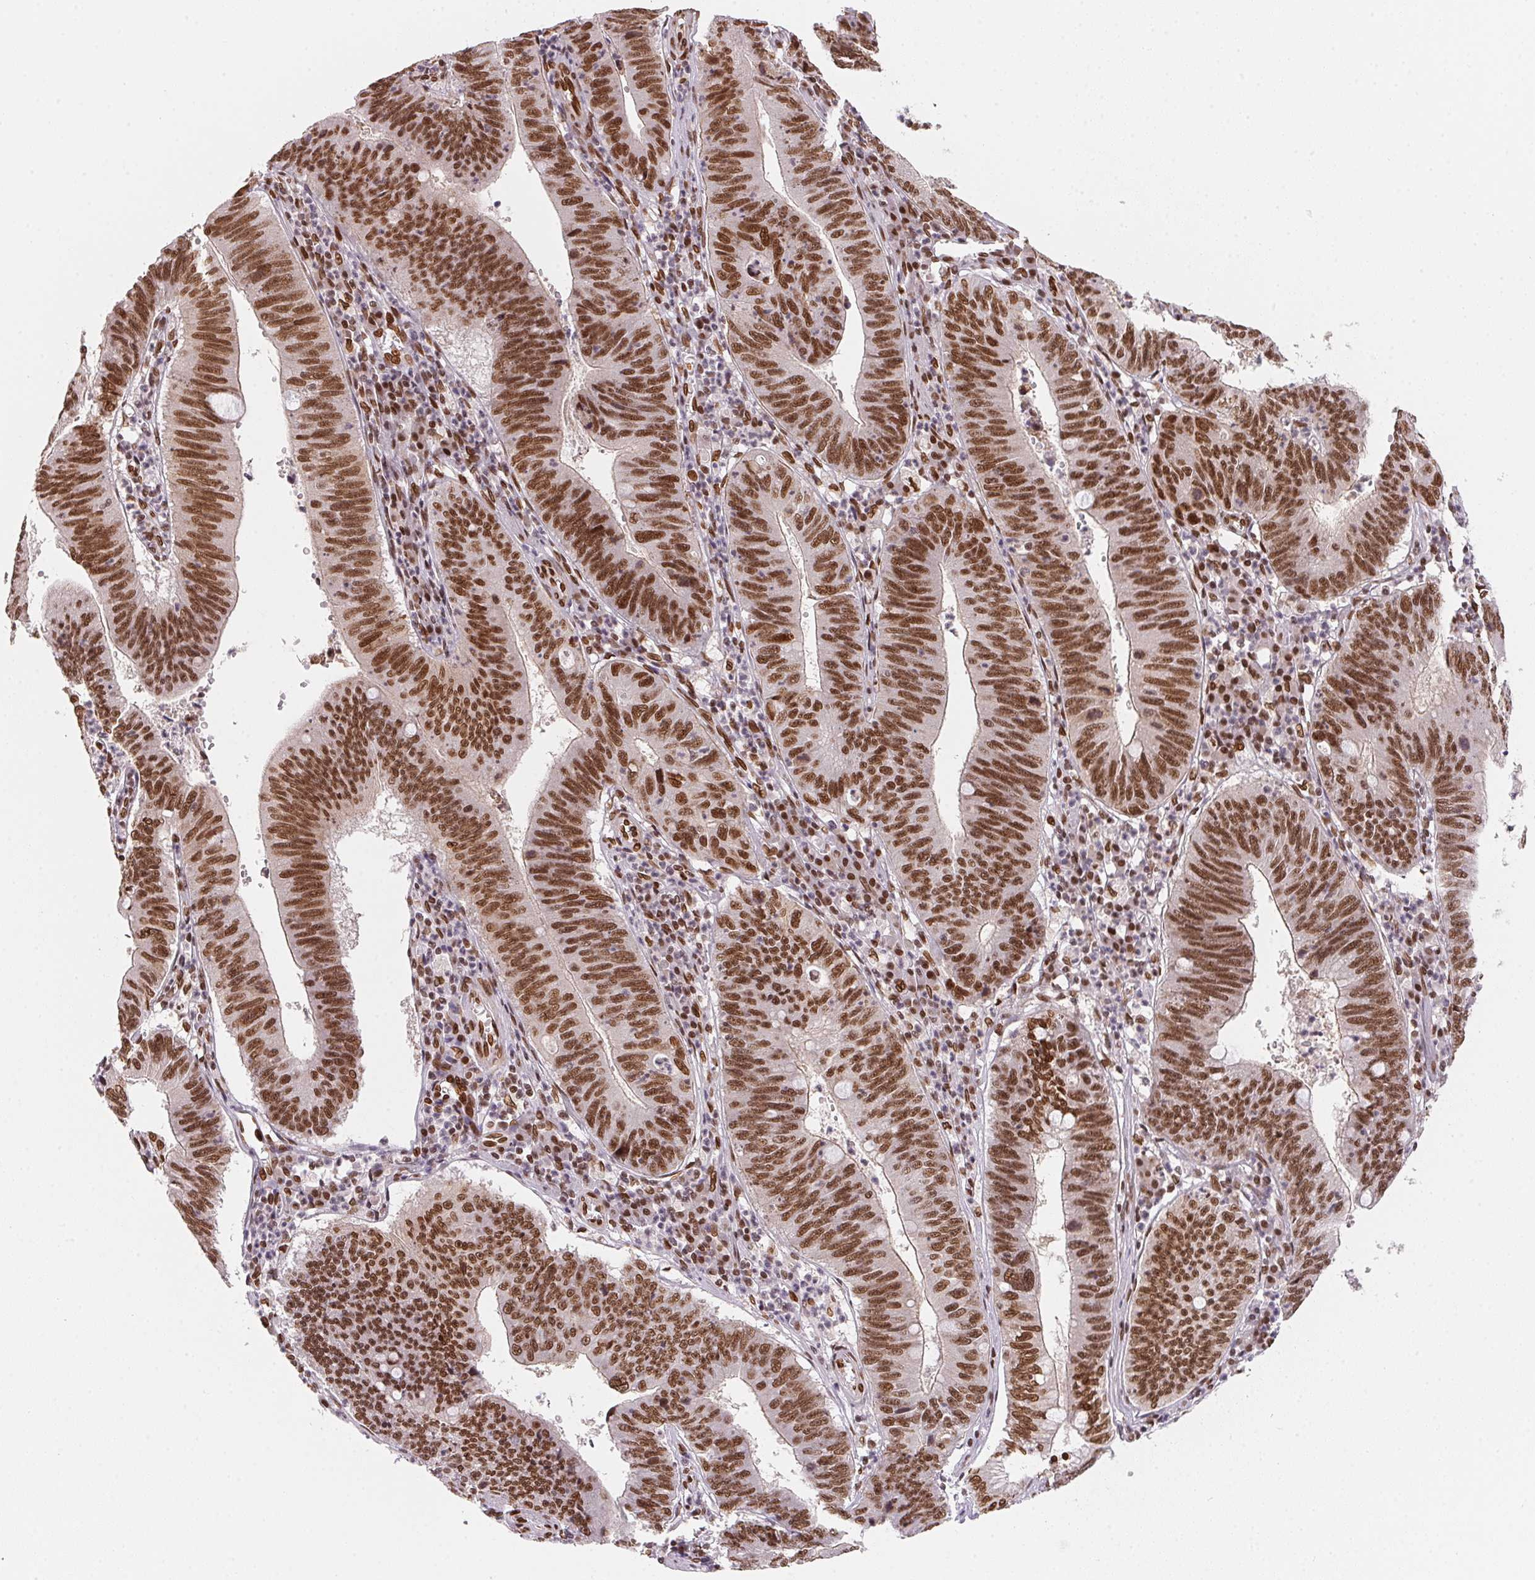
{"staining": {"intensity": "strong", "quantity": ">75%", "location": "nuclear"}, "tissue": "stomach cancer", "cell_type": "Tumor cells", "image_type": "cancer", "snomed": [{"axis": "morphology", "description": "Adenocarcinoma, NOS"}, {"axis": "topography", "description": "Stomach"}], "caption": "Adenocarcinoma (stomach) stained with a protein marker displays strong staining in tumor cells.", "gene": "SAP30BP", "patient": {"sex": "male", "age": 59}}